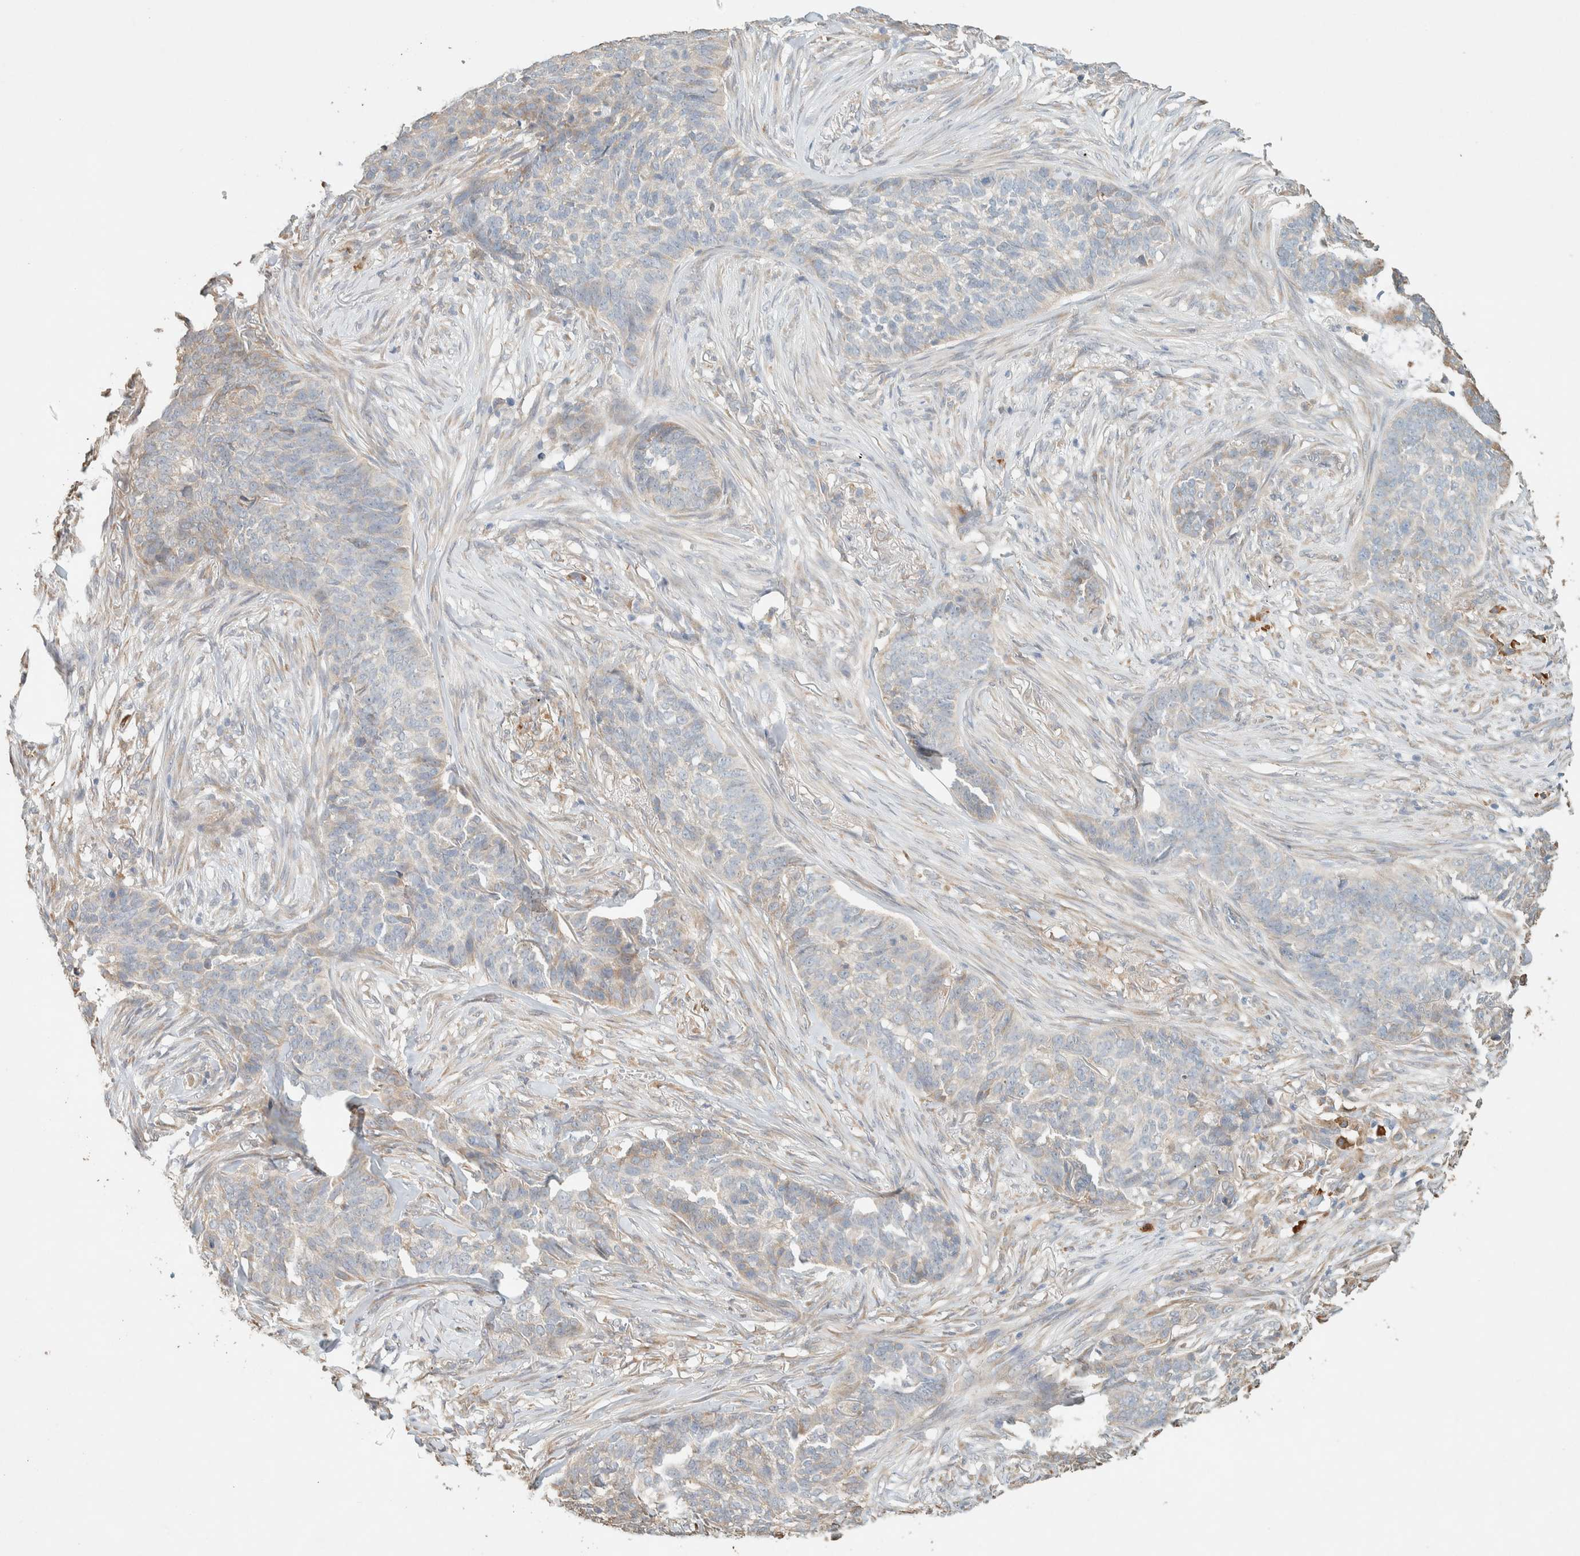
{"staining": {"intensity": "negative", "quantity": "none", "location": "none"}, "tissue": "skin cancer", "cell_type": "Tumor cells", "image_type": "cancer", "snomed": [{"axis": "morphology", "description": "Basal cell carcinoma"}, {"axis": "topography", "description": "Skin"}], "caption": "The immunohistochemistry (IHC) histopathology image has no significant staining in tumor cells of skin basal cell carcinoma tissue.", "gene": "TTC3", "patient": {"sex": "male", "age": 85}}